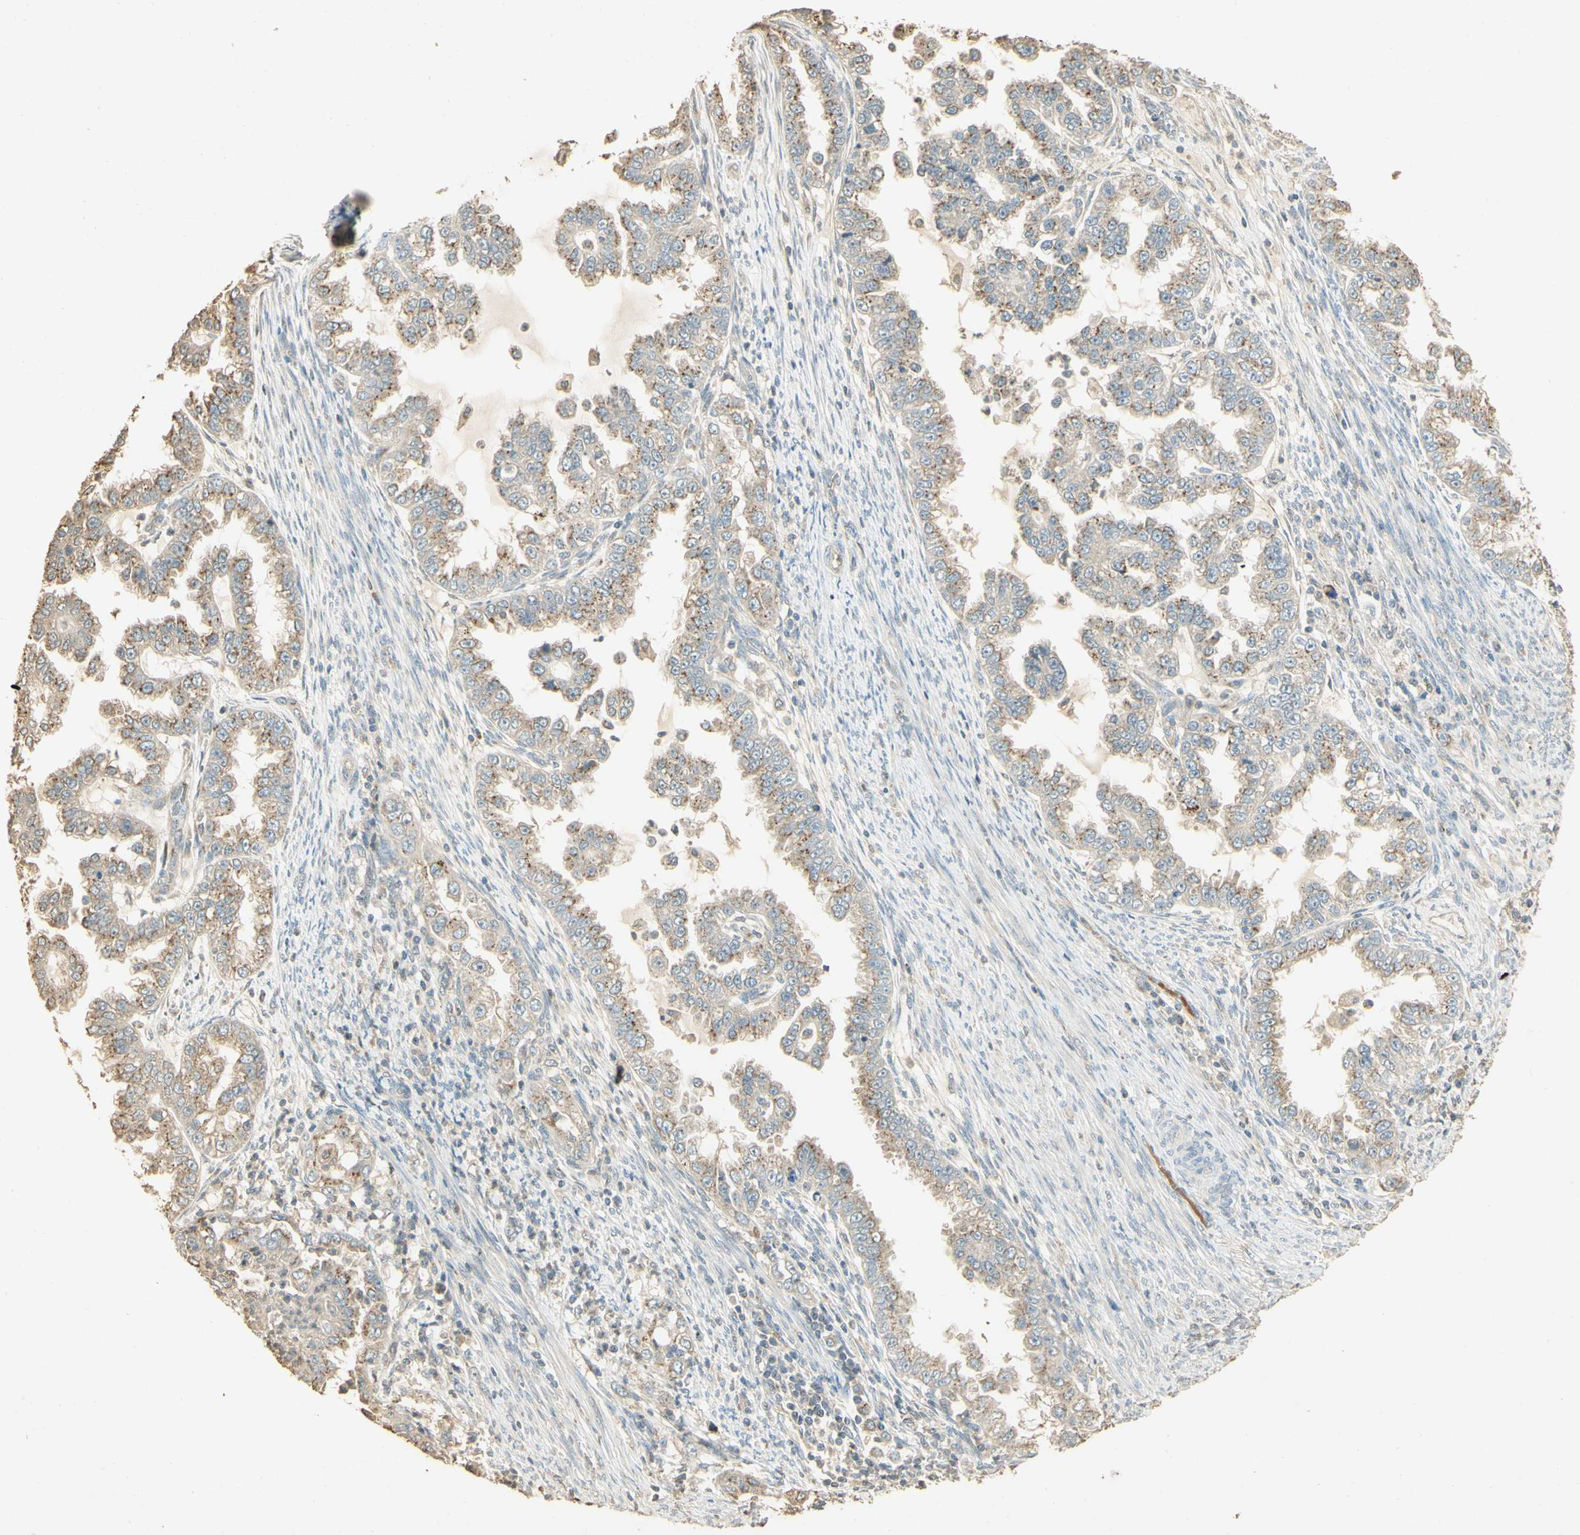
{"staining": {"intensity": "weak", "quantity": ">75%", "location": "cytoplasmic/membranous"}, "tissue": "endometrial cancer", "cell_type": "Tumor cells", "image_type": "cancer", "snomed": [{"axis": "morphology", "description": "Adenocarcinoma, NOS"}, {"axis": "topography", "description": "Endometrium"}], "caption": "Endometrial cancer stained with a protein marker shows weak staining in tumor cells.", "gene": "UXS1", "patient": {"sex": "female", "age": 85}}